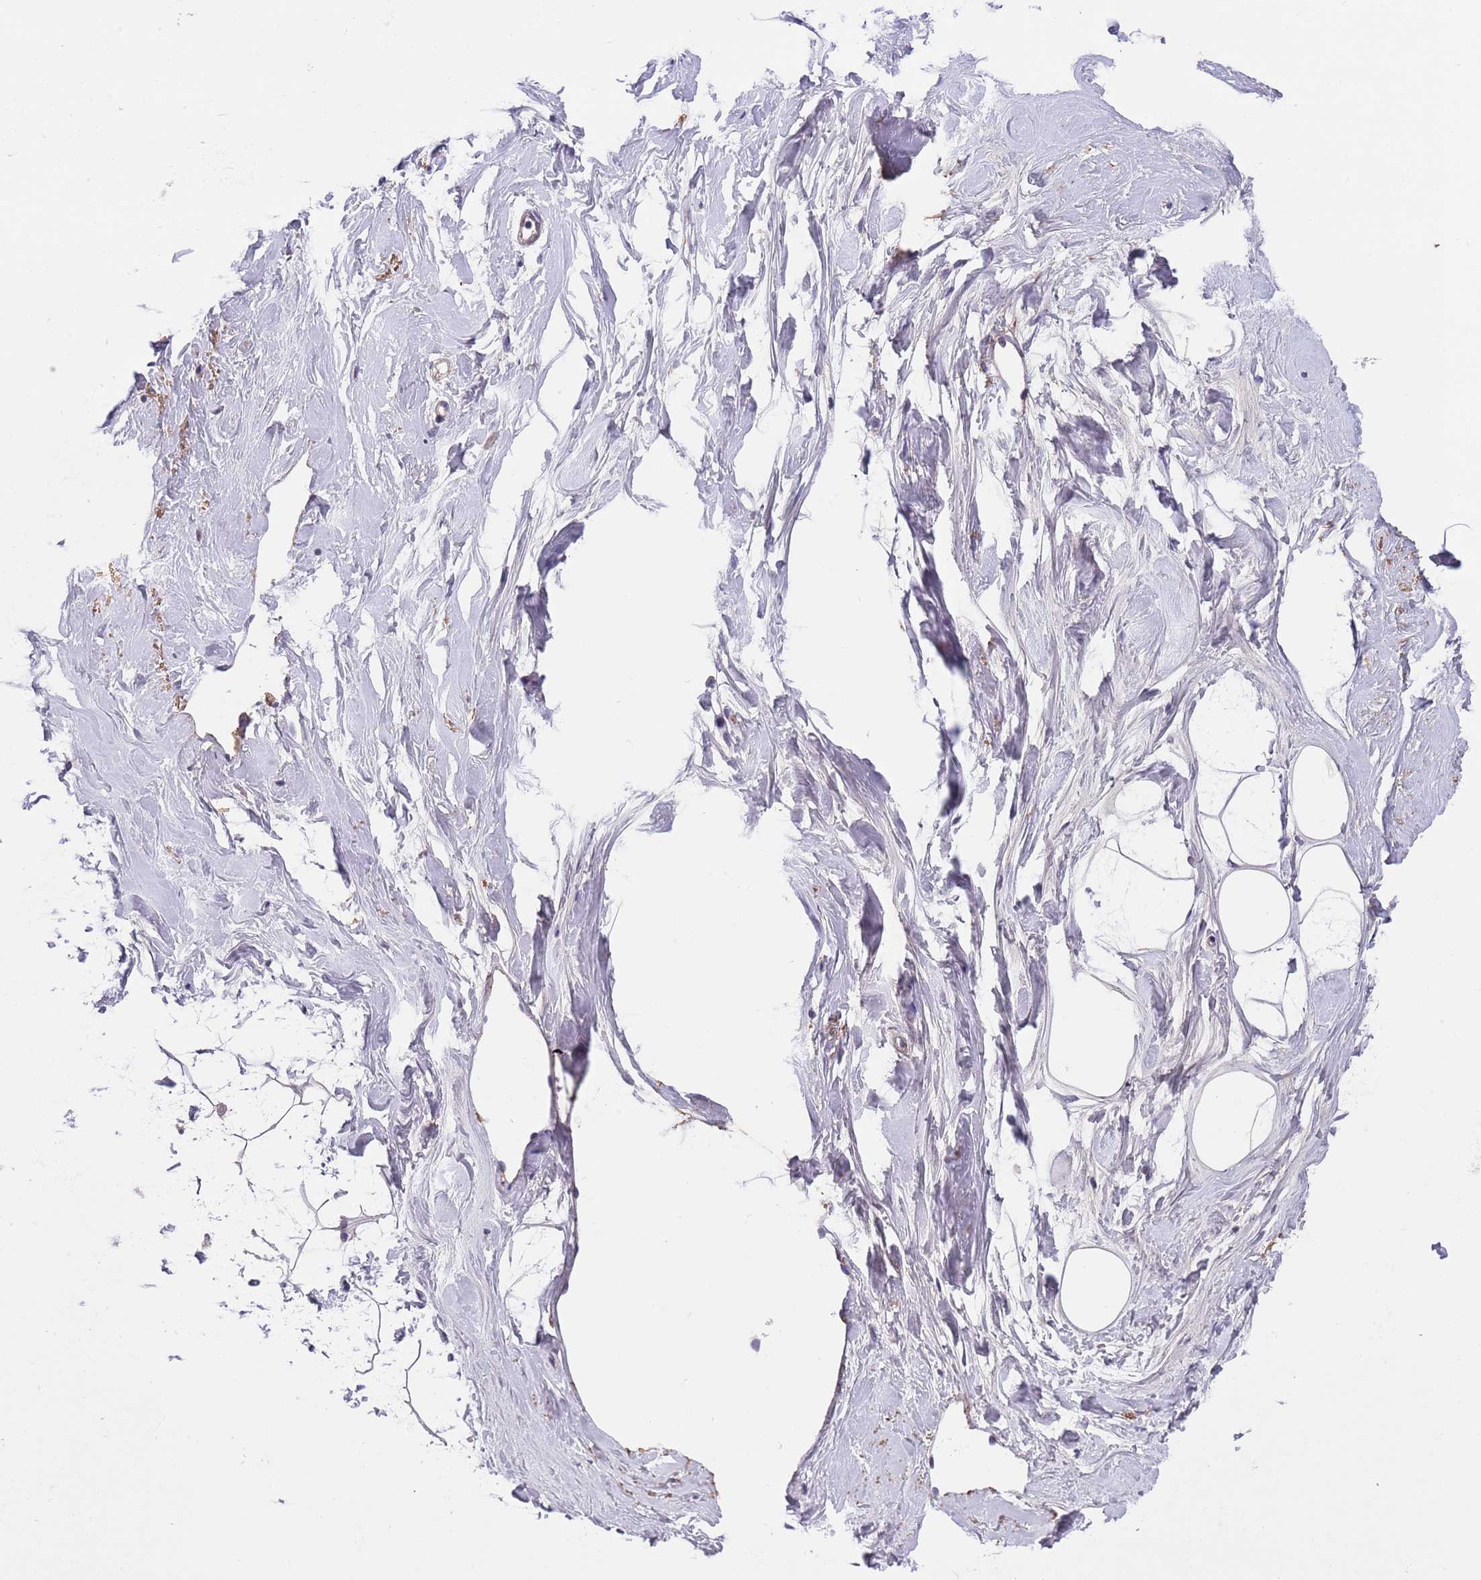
{"staining": {"intensity": "negative", "quantity": "none", "location": "none"}, "tissue": "breast", "cell_type": "Adipocytes", "image_type": "normal", "snomed": [{"axis": "morphology", "description": "Normal tissue, NOS"}, {"axis": "morphology", "description": "Adenoma, NOS"}, {"axis": "topography", "description": "Breast"}], "caption": "Immunohistochemical staining of unremarkable human breast displays no significant expression in adipocytes. Nuclei are stained in blue.", "gene": "RNF169", "patient": {"sex": "female", "age": 23}}